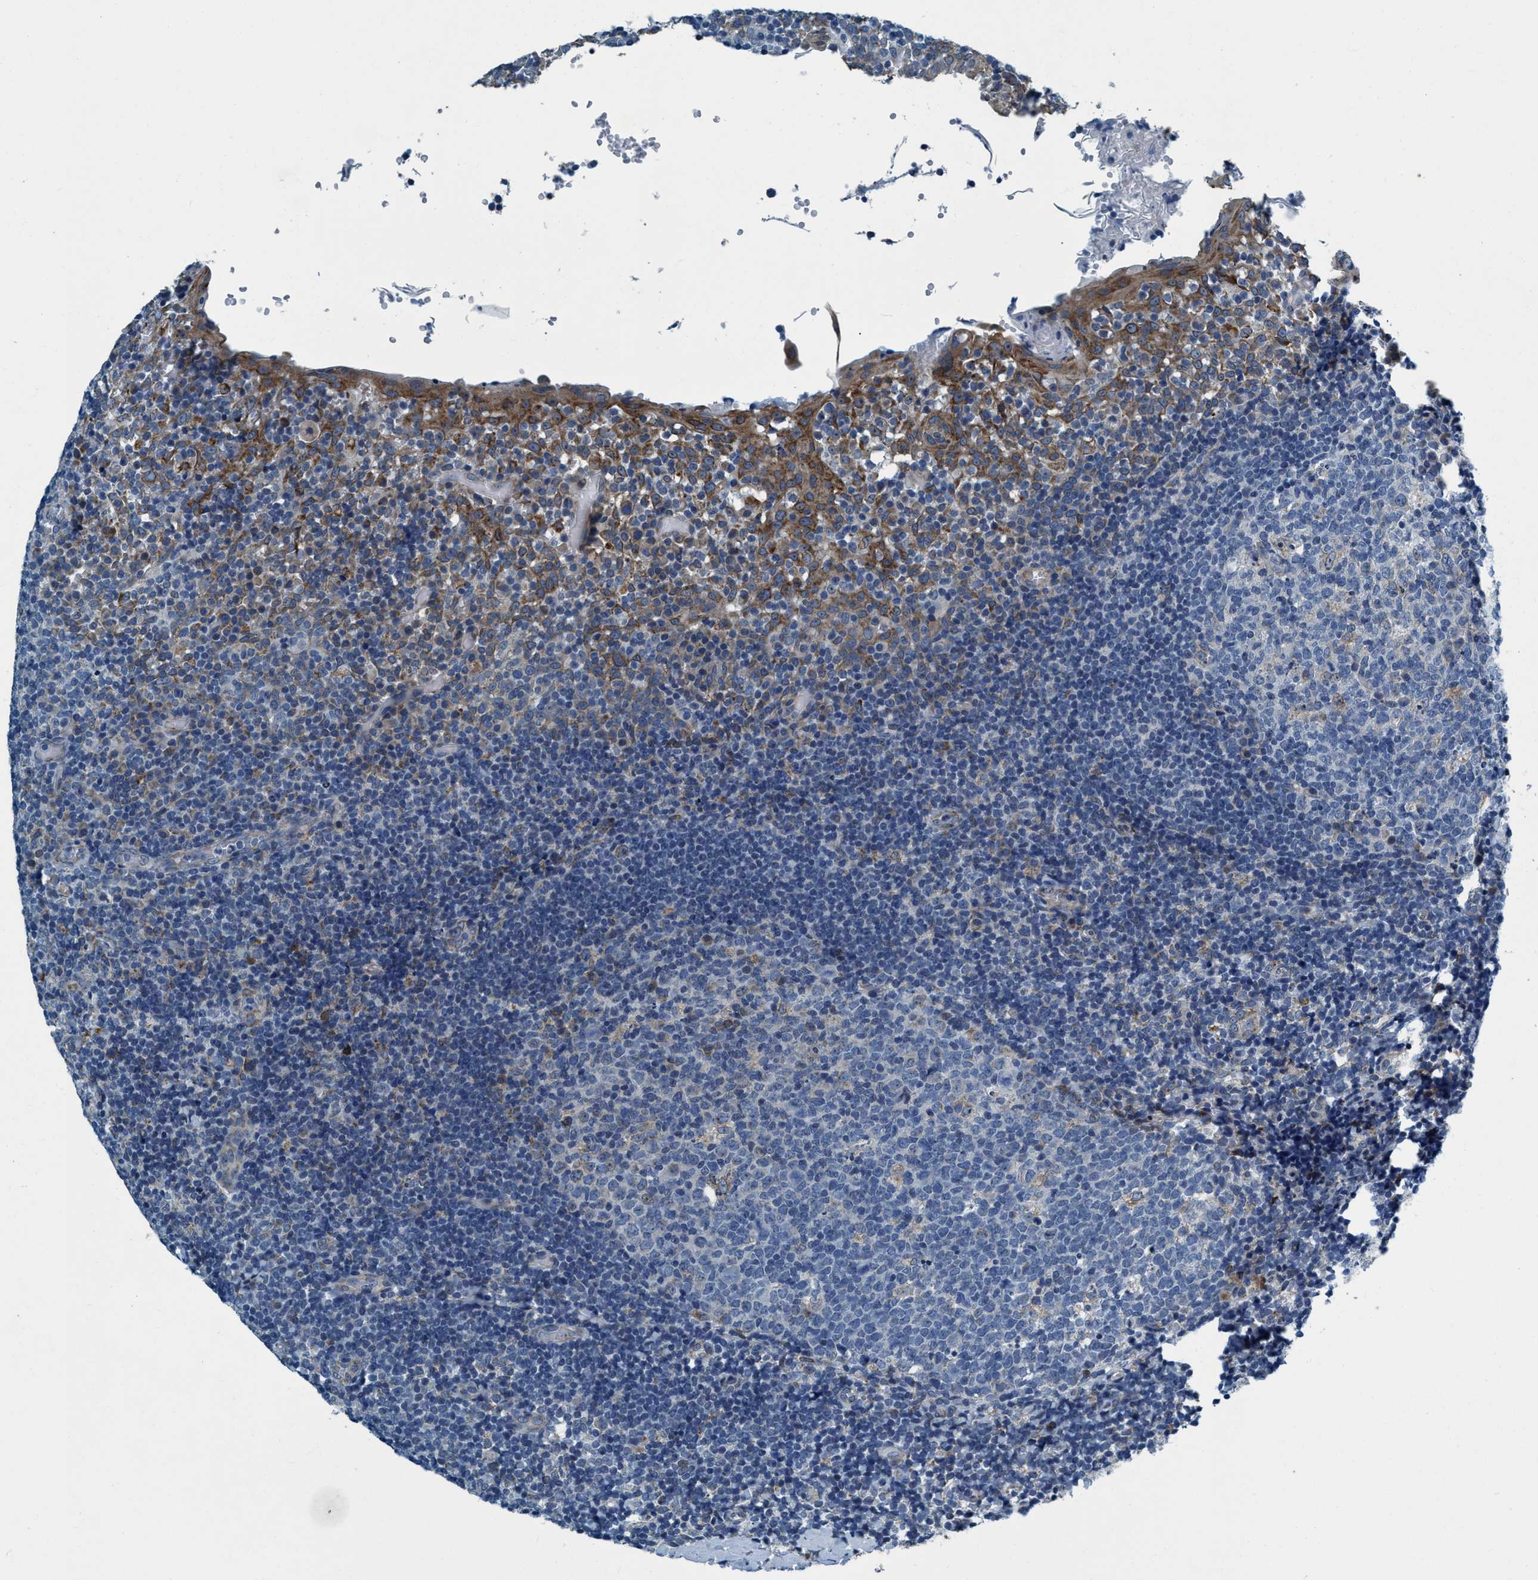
{"staining": {"intensity": "weak", "quantity": "<25%", "location": "cytoplasmic/membranous"}, "tissue": "tonsil", "cell_type": "Germinal center cells", "image_type": "normal", "snomed": [{"axis": "morphology", "description": "Normal tissue, NOS"}, {"axis": "topography", "description": "Tonsil"}], "caption": "This micrograph is of unremarkable tonsil stained with immunohistochemistry to label a protein in brown with the nuclei are counter-stained blue. There is no expression in germinal center cells. (DAB (3,3'-diaminobenzidine) IHC visualized using brightfield microscopy, high magnification).", "gene": "ARMC9", "patient": {"sex": "female", "age": 19}}